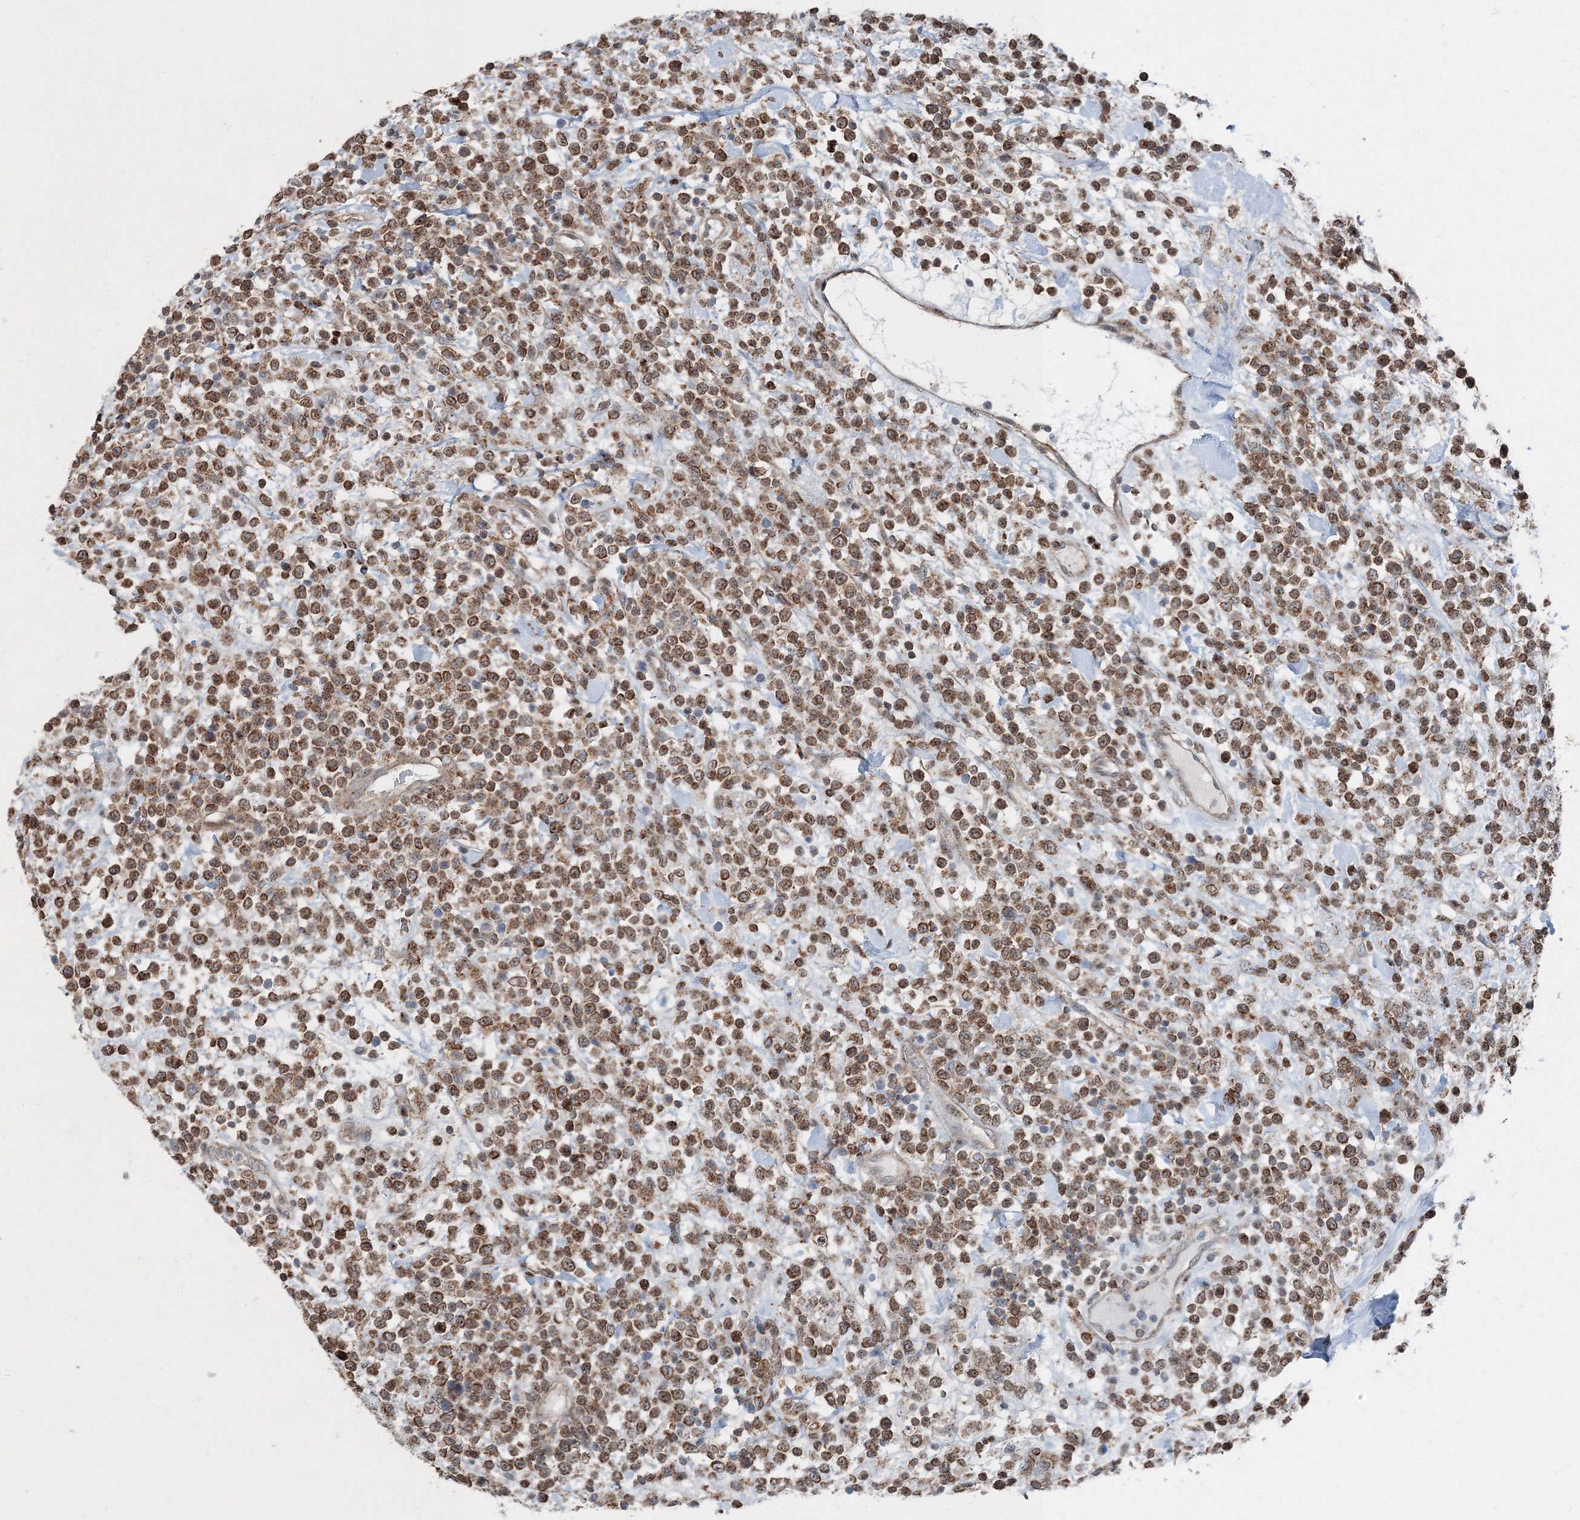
{"staining": {"intensity": "moderate", "quantity": ">75%", "location": "cytoplasmic/membranous,nuclear"}, "tissue": "lymphoma", "cell_type": "Tumor cells", "image_type": "cancer", "snomed": [{"axis": "morphology", "description": "Malignant lymphoma, non-Hodgkin's type, High grade"}, {"axis": "topography", "description": "Colon"}], "caption": "The photomicrograph shows a brown stain indicating the presence of a protein in the cytoplasmic/membranous and nuclear of tumor cells in lymphoma.", "gene": "AASDH", "patient": {"sex": "female", "age": 53}}